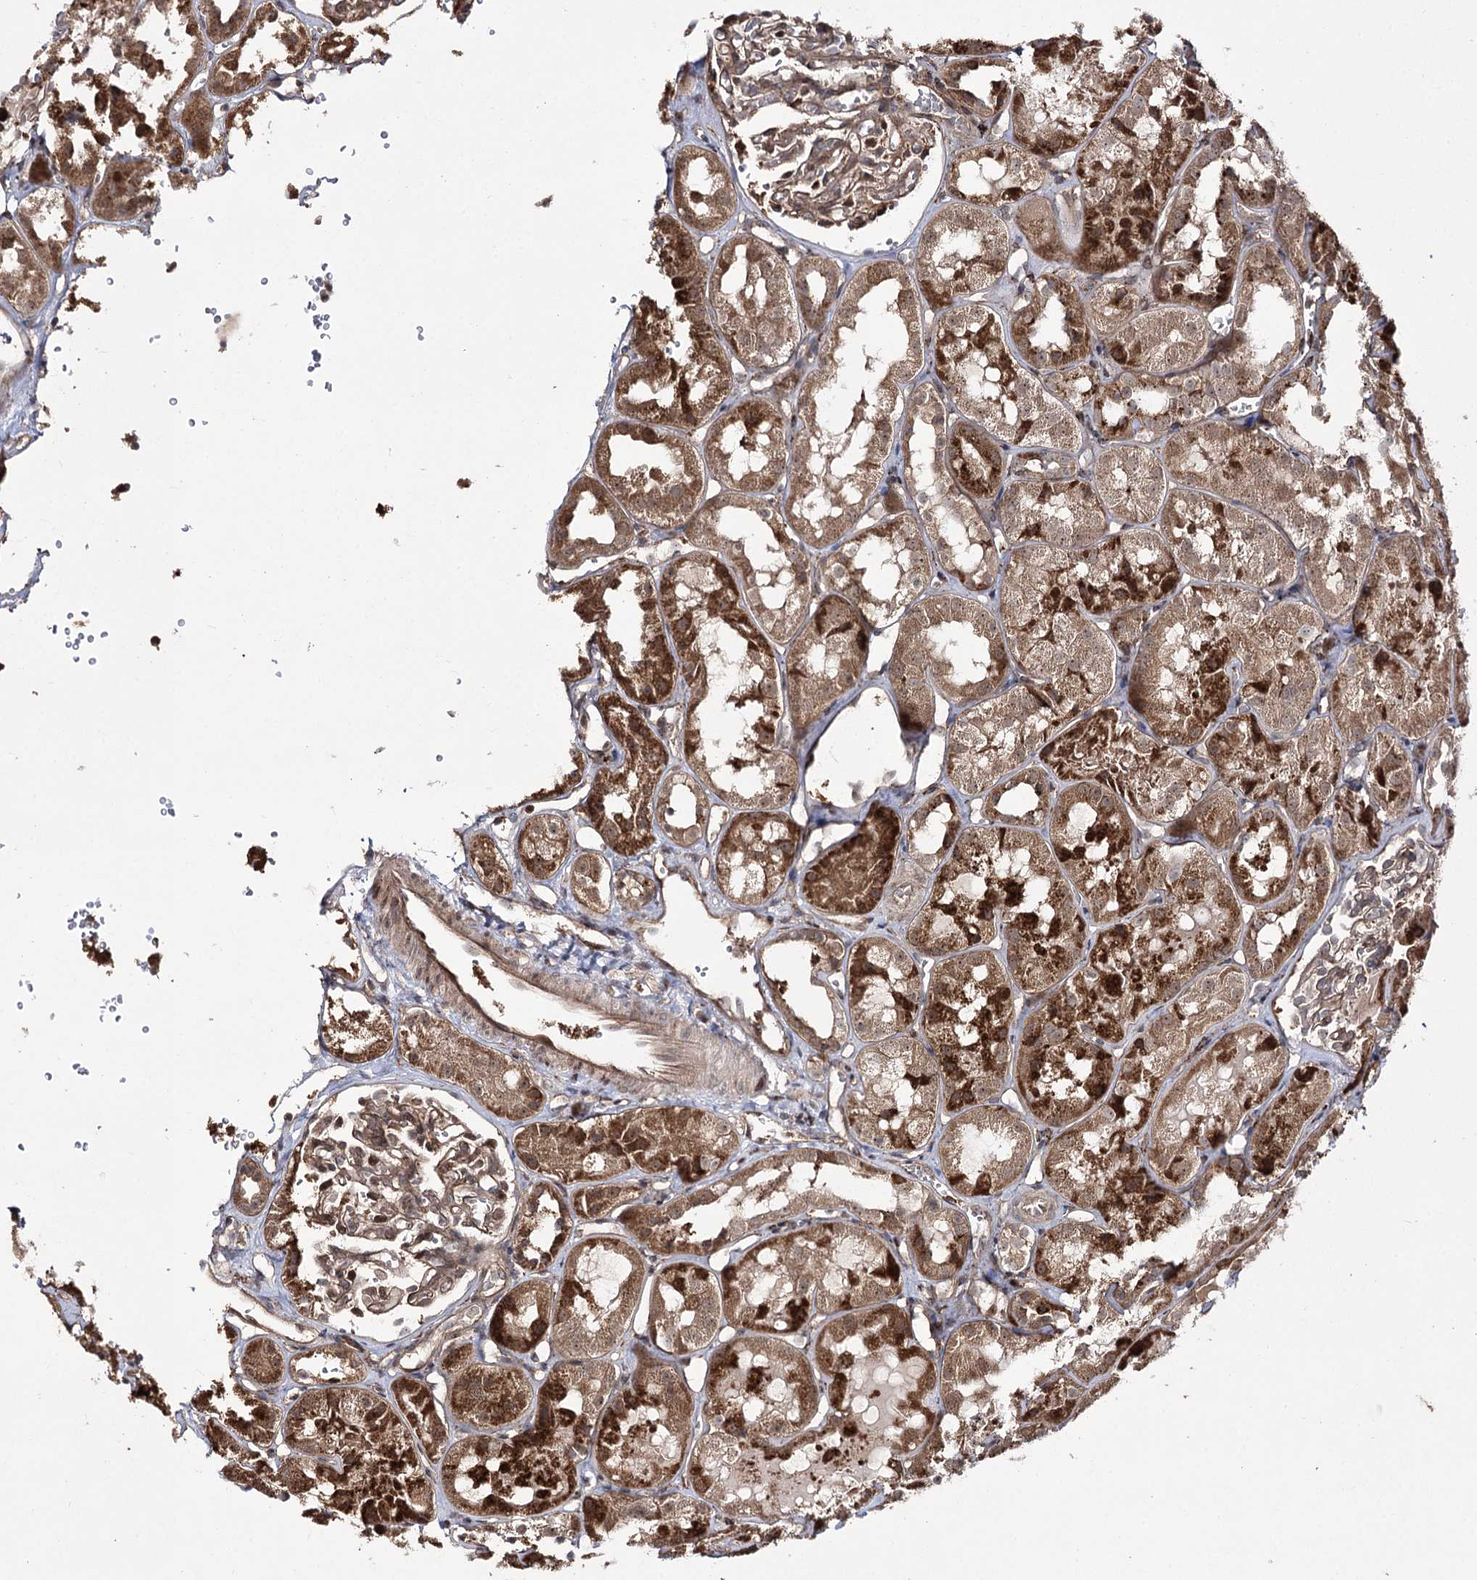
{"staining": {"intensity": "weak", "quantity": ">75%", "location": "cytoplasmic/membranous"}, "tissue": "kidney", "cell_type": "Cells in glomeruli", "image_type": "normal", "snomed": [{"axis": "morphology", "description": "Normal tissue, NOS"}, {"axis": "topography", "description": "Kidney"}], "caption": "DAB immunohistochemical staining of unremarkable kidney shows weak cytoplasmic/membranous protein expression in about >75% of cells in glomeruli.", "gene": "FANCL", "patient": {"sex": "male", "age": 16}}